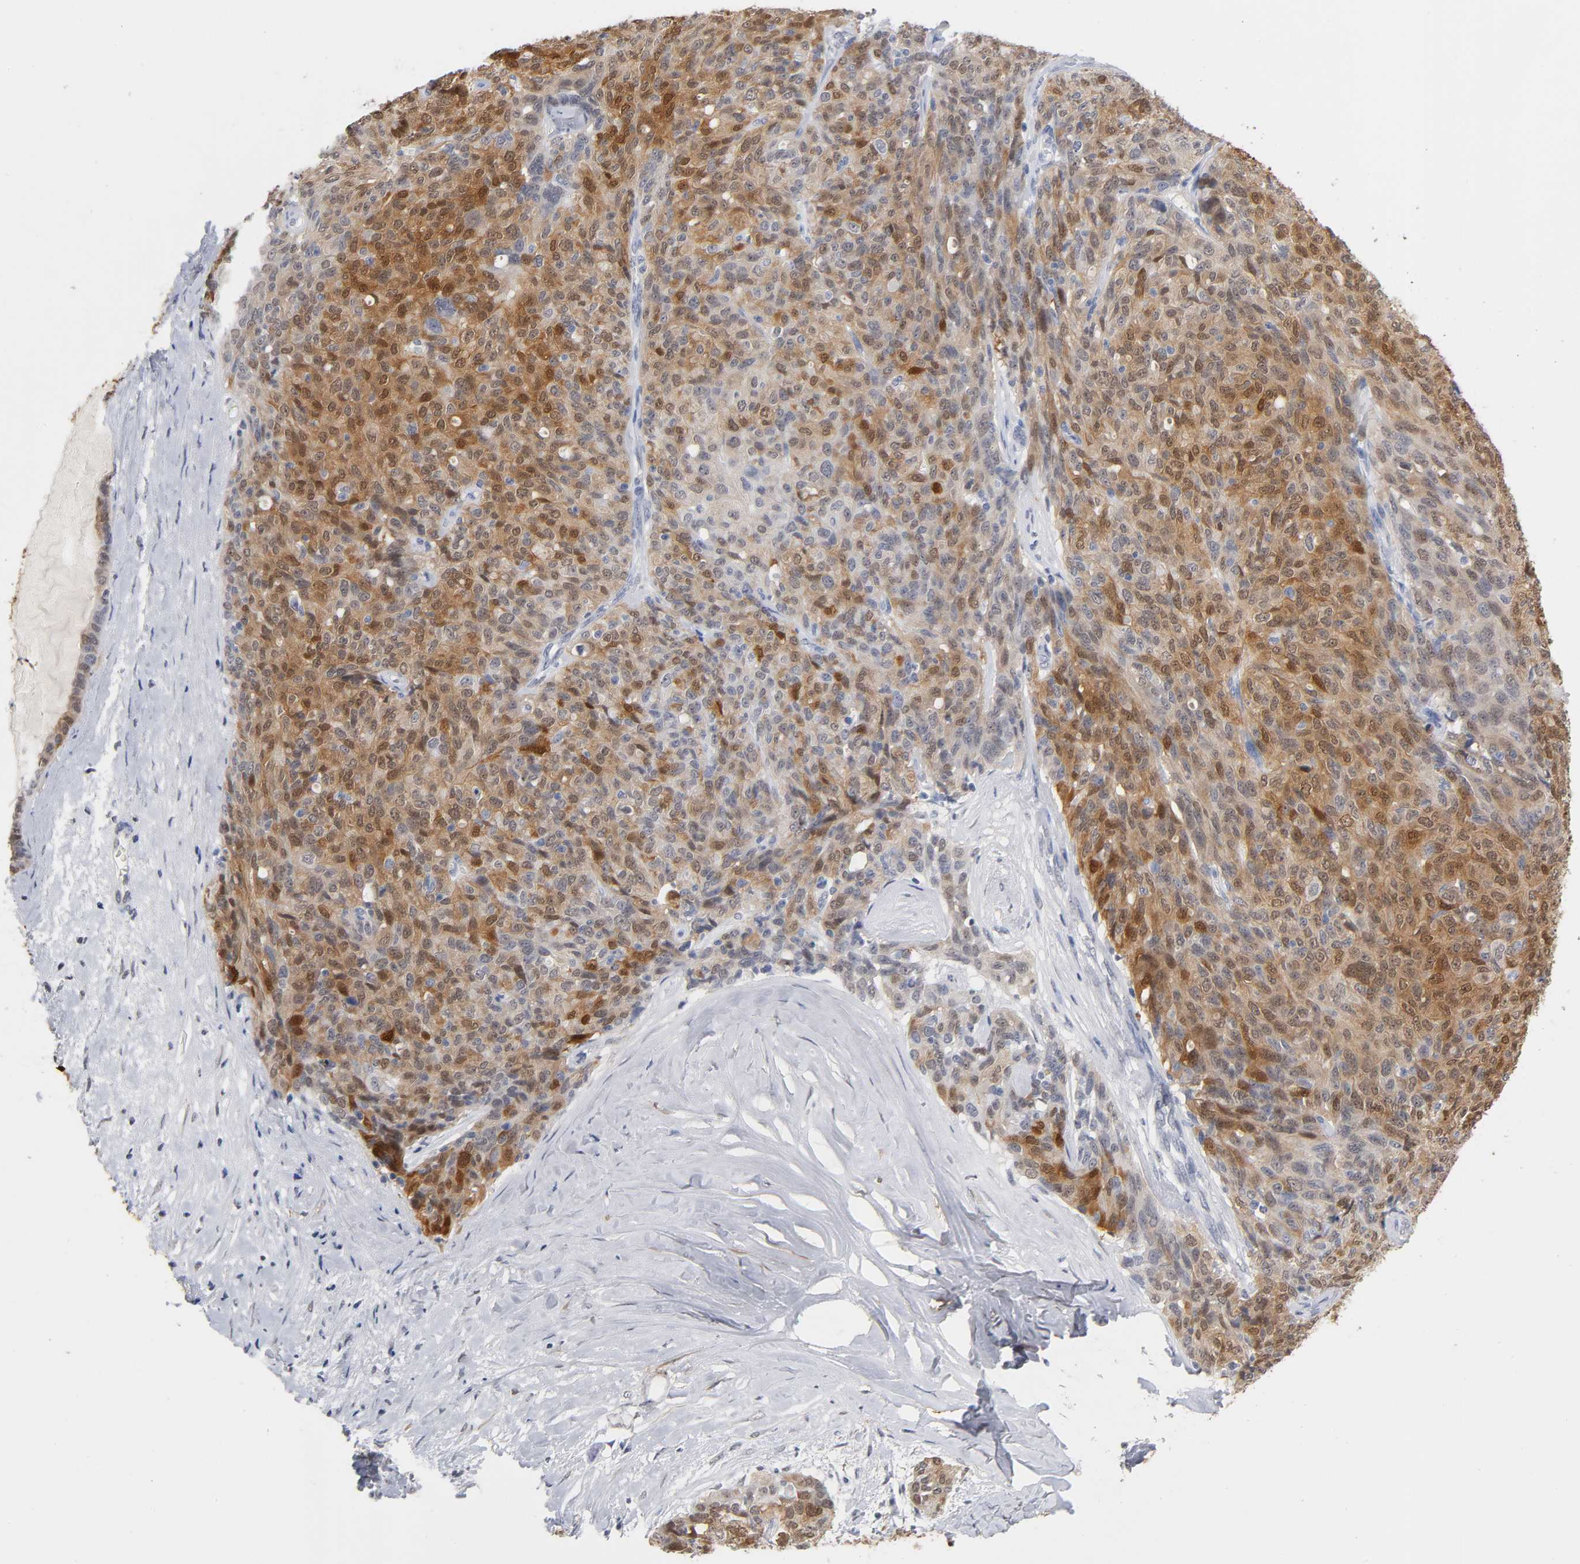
{"staining": {"intensity": "moderate", "quantity": ">75%", "location": "cytoplasmic/membranous,nuclear"}, "tissue": "ovarian cancer", "cell_type": "Tumor cells", "image_type": "cancer", "snomed": [{"axis": "morphology", "description": "Carcinoma, endometroid"}, {"axis": "topography", "description": "Ovary"}], "caption": "Human ovarian cancer stained with a brown dye demonstrates moderate cytoplasmic/membranous and nuclear positive positivity in approximately >75% of tumor cells.", "gene": "CRABP2", "patient": {"sex": "female", "age": 60}}